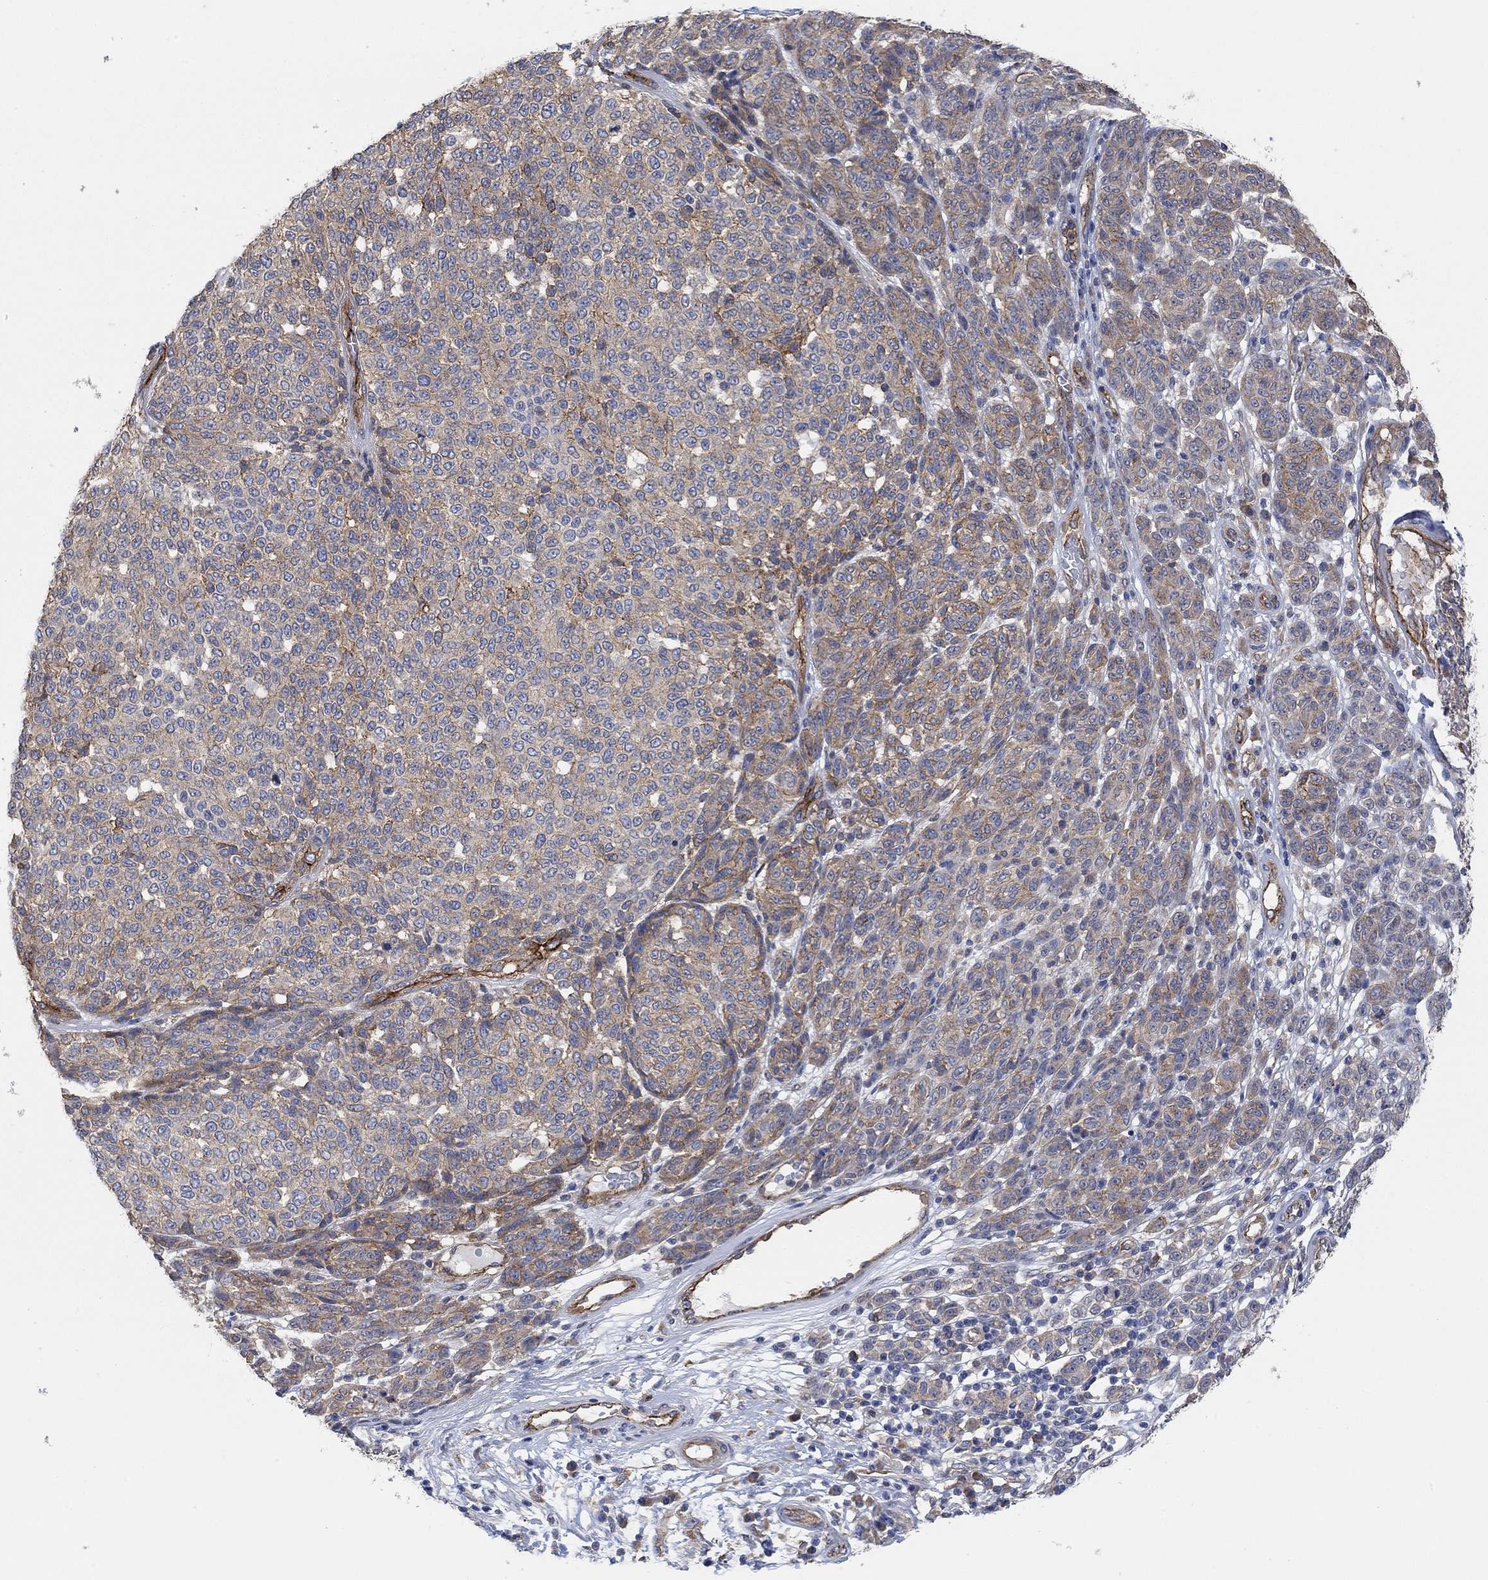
{"staining": {"intensity": "strong", "quantity": "<25%", "location": "cytoplasmic/membranous"}, "tissue": "melanoma", "cell_type": "Tumor cells", "image_type": "cancer", "snomed": [{"axis": "morphology", "description": "Malignant melanoma, NOS"}, {"axis": "topography", "description": "Skin"}], "caption": "A high-resolution micrograph shows IHC staining of melanoma, which shows strong cytoplasmic/membranous staining in about <25% of tumor cells.", "gene": "SYT16", "patient": {"sex": "male", "age": 59}}